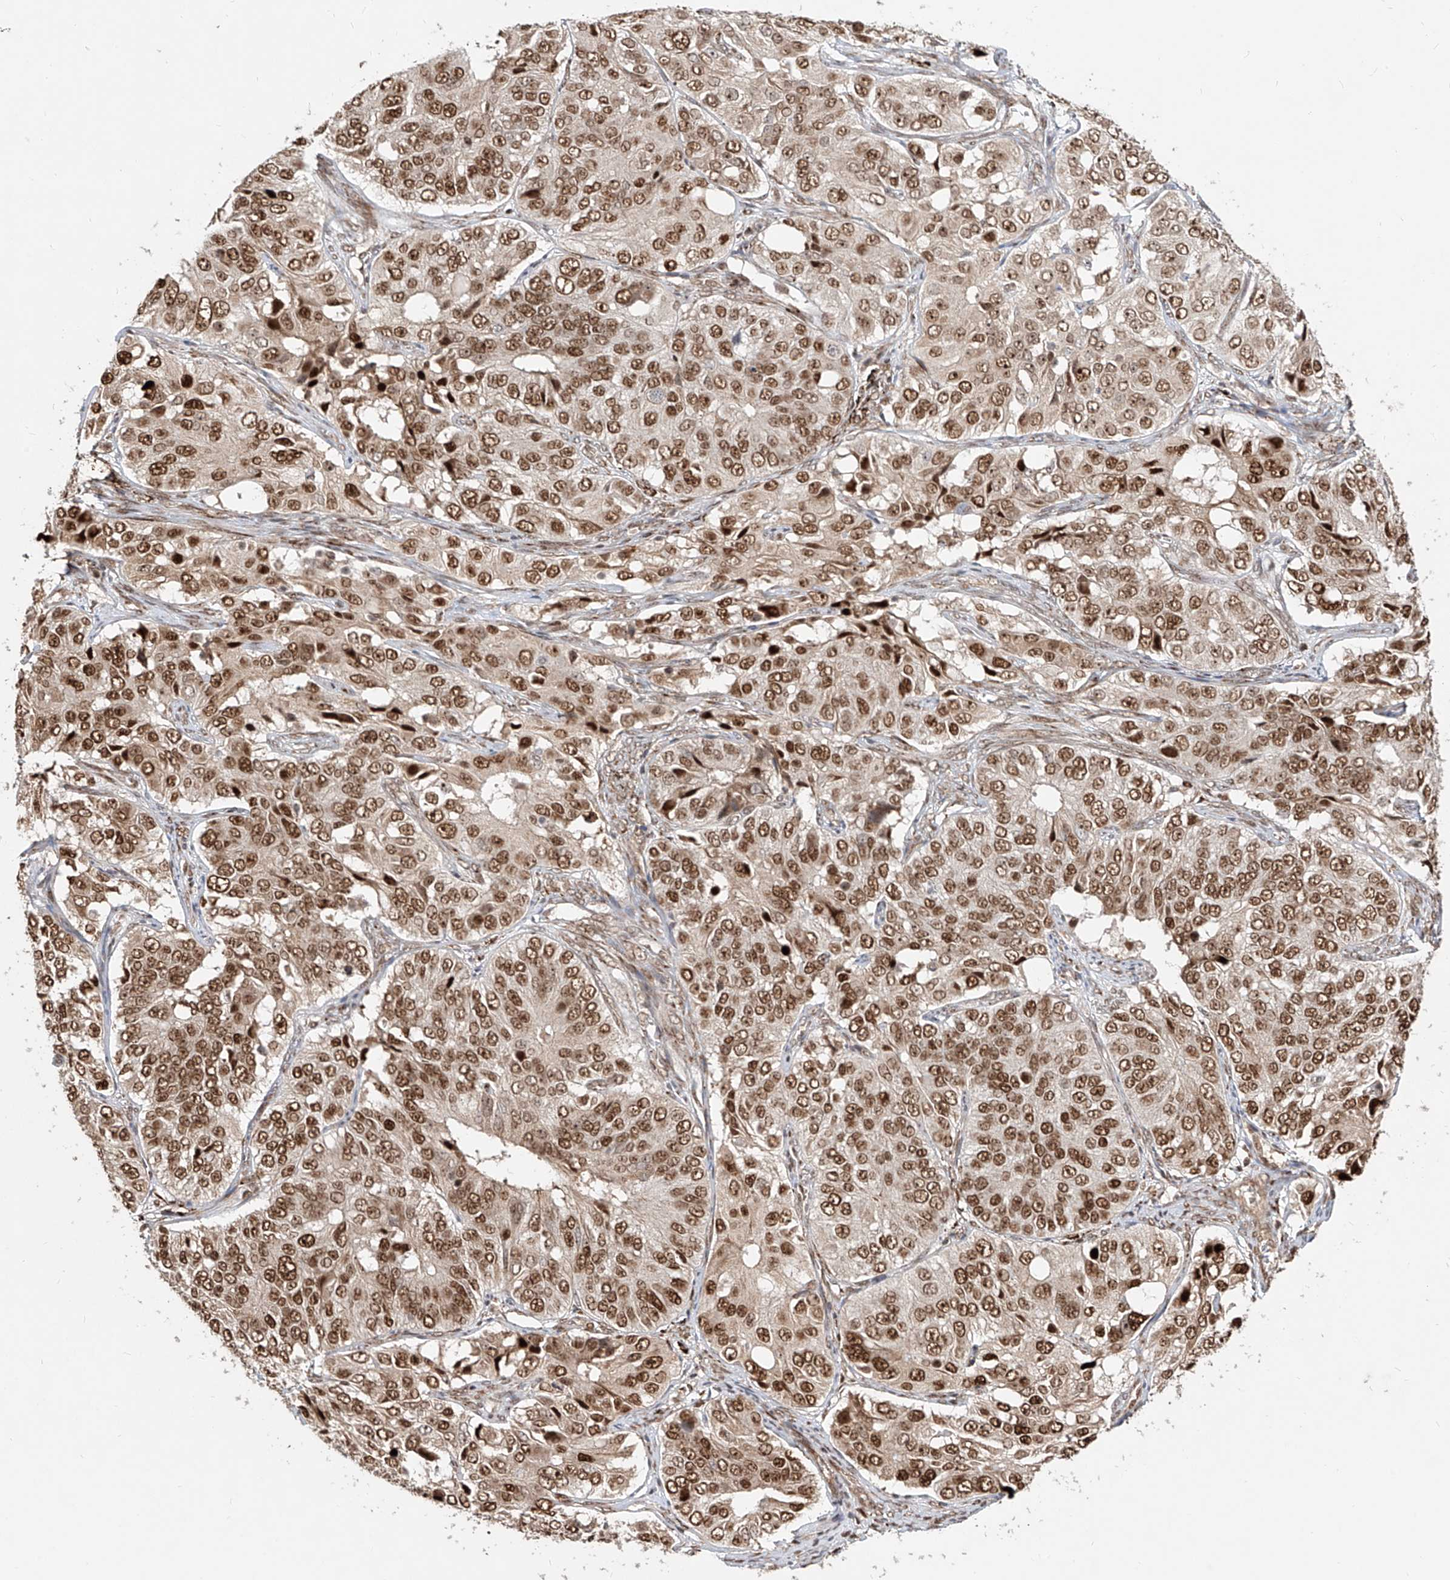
{"staining": {"intensity": "moderate", "quantity": ">75%", "location": "nuclear"}, "tissue": "ovarian cancer", "cell_type": "Tumor cells", "image_type": "cancer", "snomed": [{"axis": "morphology", "description": "Carcinoma, endometroid"}, {"axis": "topography", "description": "Ovary"}], "caption": "Brown immunohistochemical staining in human ovarian endometroid carcinoma exhibits moderate nuclear expression in about >75% of tumor cells. (Brightfield microscopy of DAB IHC at high magnification).", "gene": "ZNF710", "patient": {"sex": "female", "age": 51}}